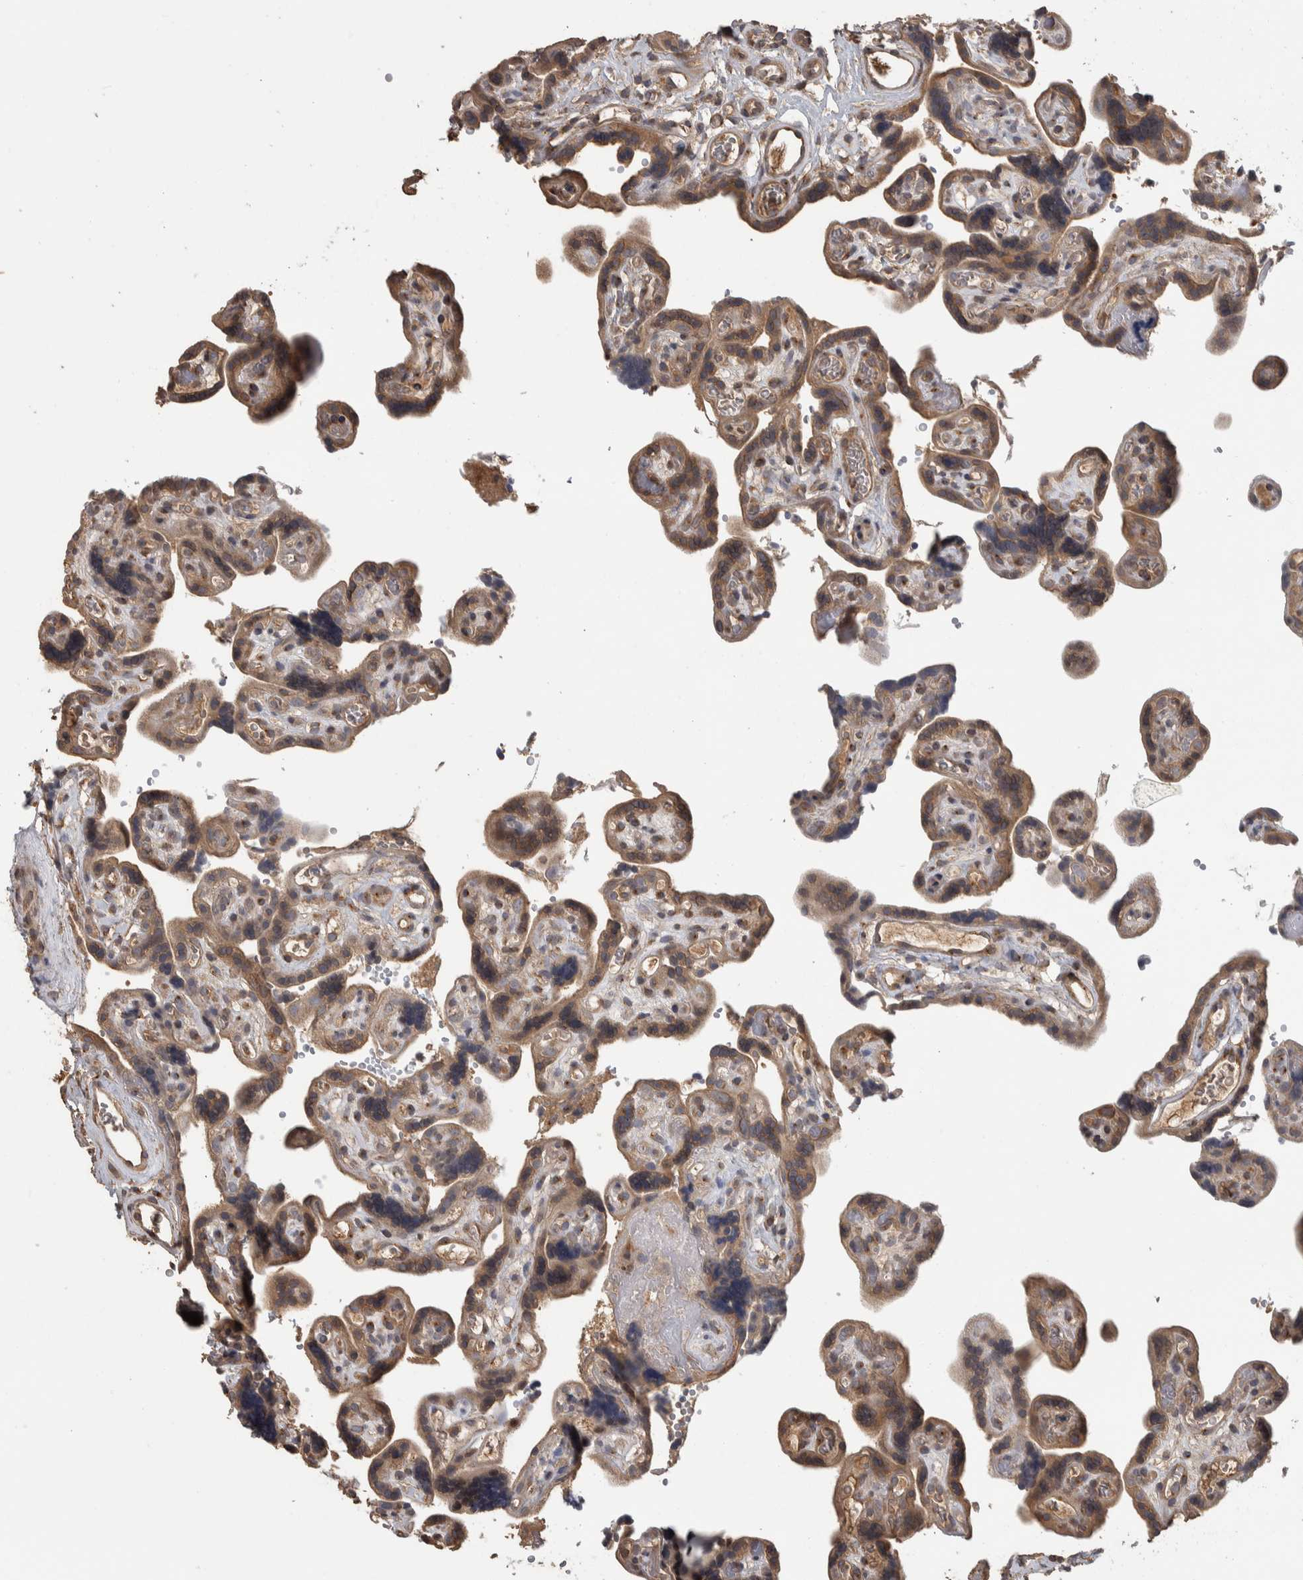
{"staining": {"intensity": "moderate", "quantity": ">75%", "location": "cytoplasmic/membranous"}, "tissue": "placenta", "cell_type": "Decidual cells", "image_type": "normal", "snomed": [{"axis": "morphology", "description": "Normal tissue, NOS"}, {"axis": "topography", "description": "Placenta"}], "caption": "Decidual cells display medium levels of moderate cytoplasmic/membranous staining in about >75% of cells in benign placenta.", "gene": "IFRD1", "patient": {"sex": "female", "age": 30}}